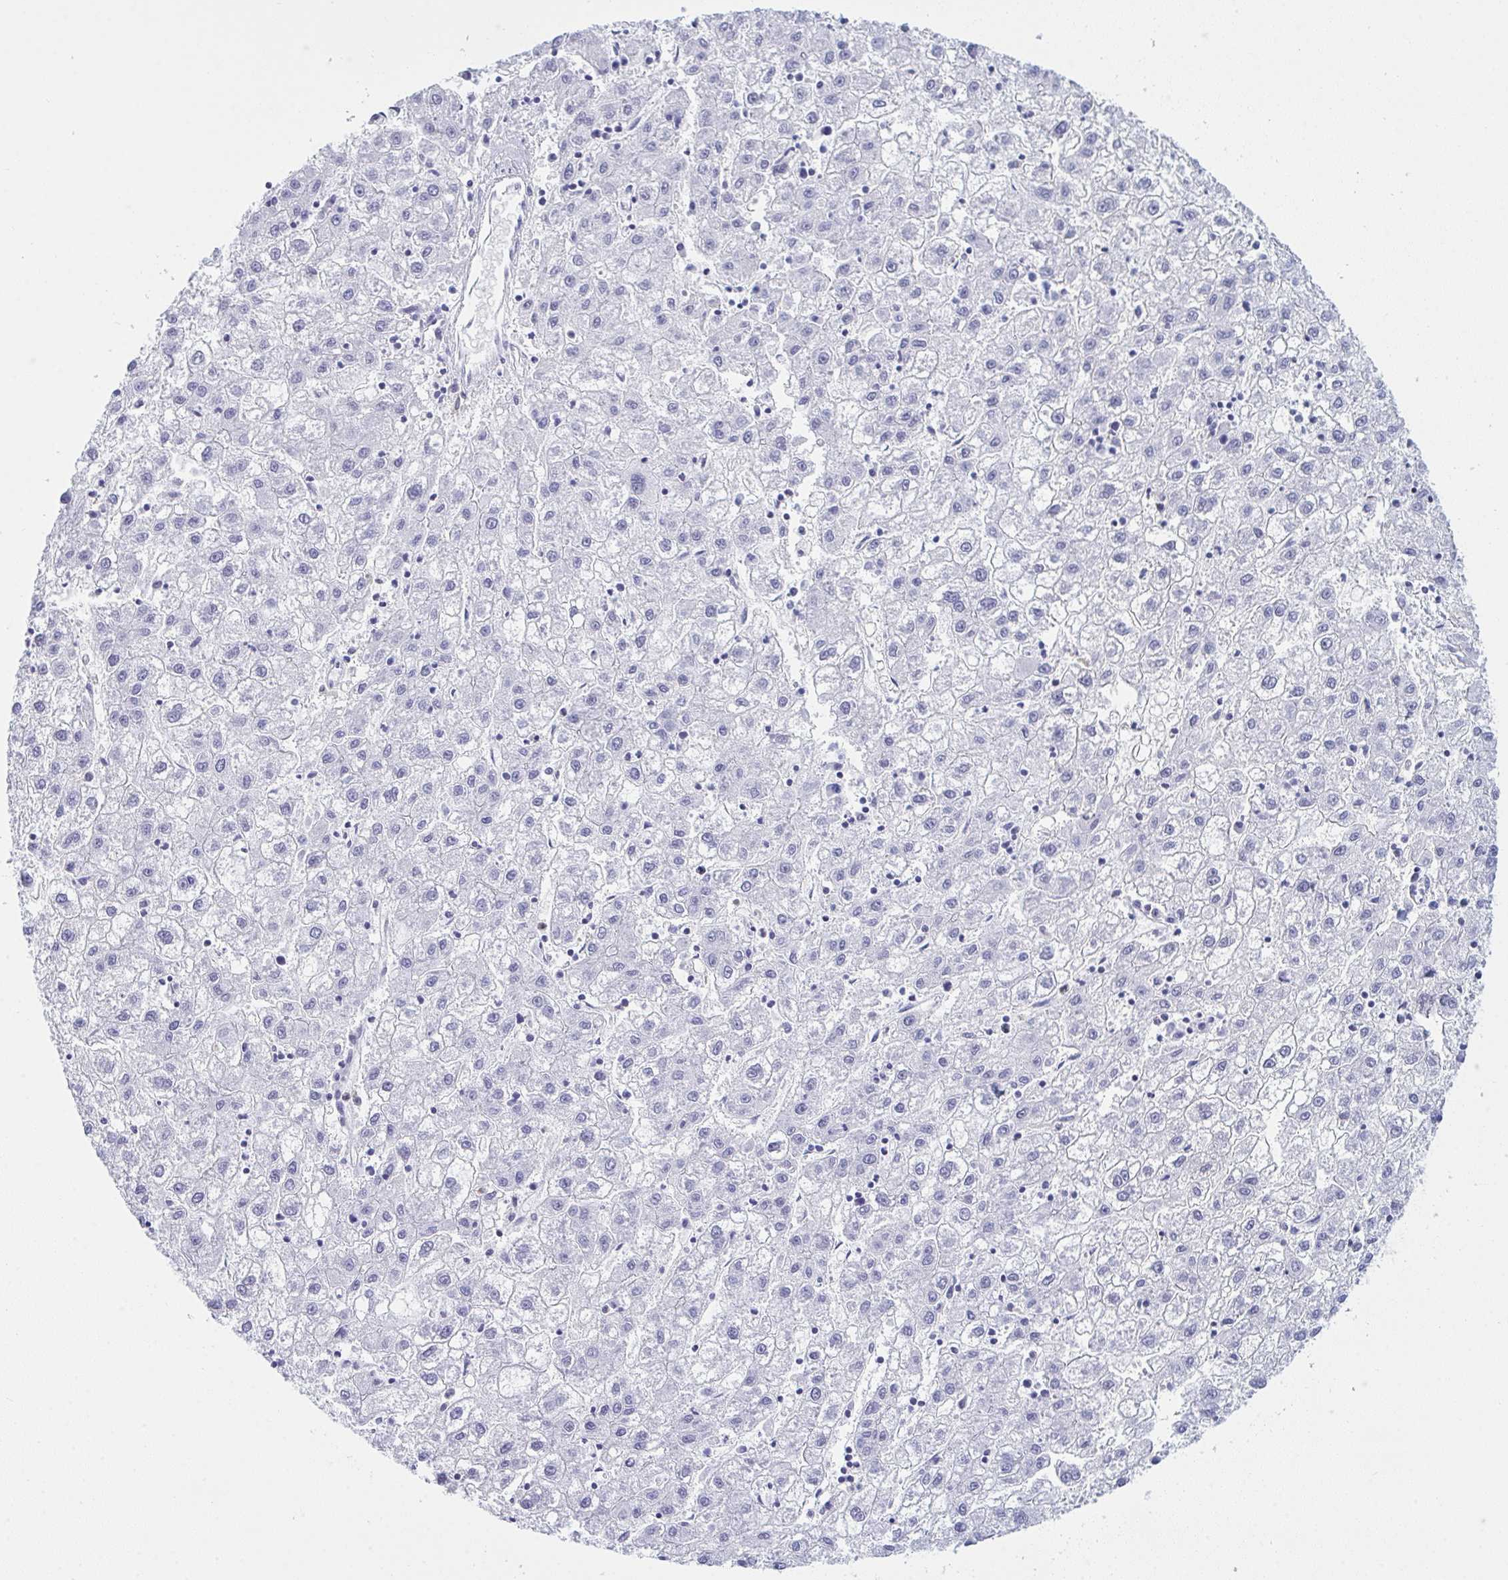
{"staining": {"intensity": "negative", "quantity": "none", "location": "none"}, "tissue": "liver cancer", "cell_type": "Tumor cells", "image_type": "cancer", "snomed": [{"axis": "morphology", "description": "Carcinoma, Hepatocellular, NOS"}, {"axis": "topography", "description": "Liver"}], "caption": "High magnification brightfield microscopy of liver hepatocellular carcinoma stained with DAB (brown) and counterstained with hematoxylin (blue): tumor cells show no significant expression.", "gene": "MYO1F", "patient": {"sex": "male", "age": 72}}